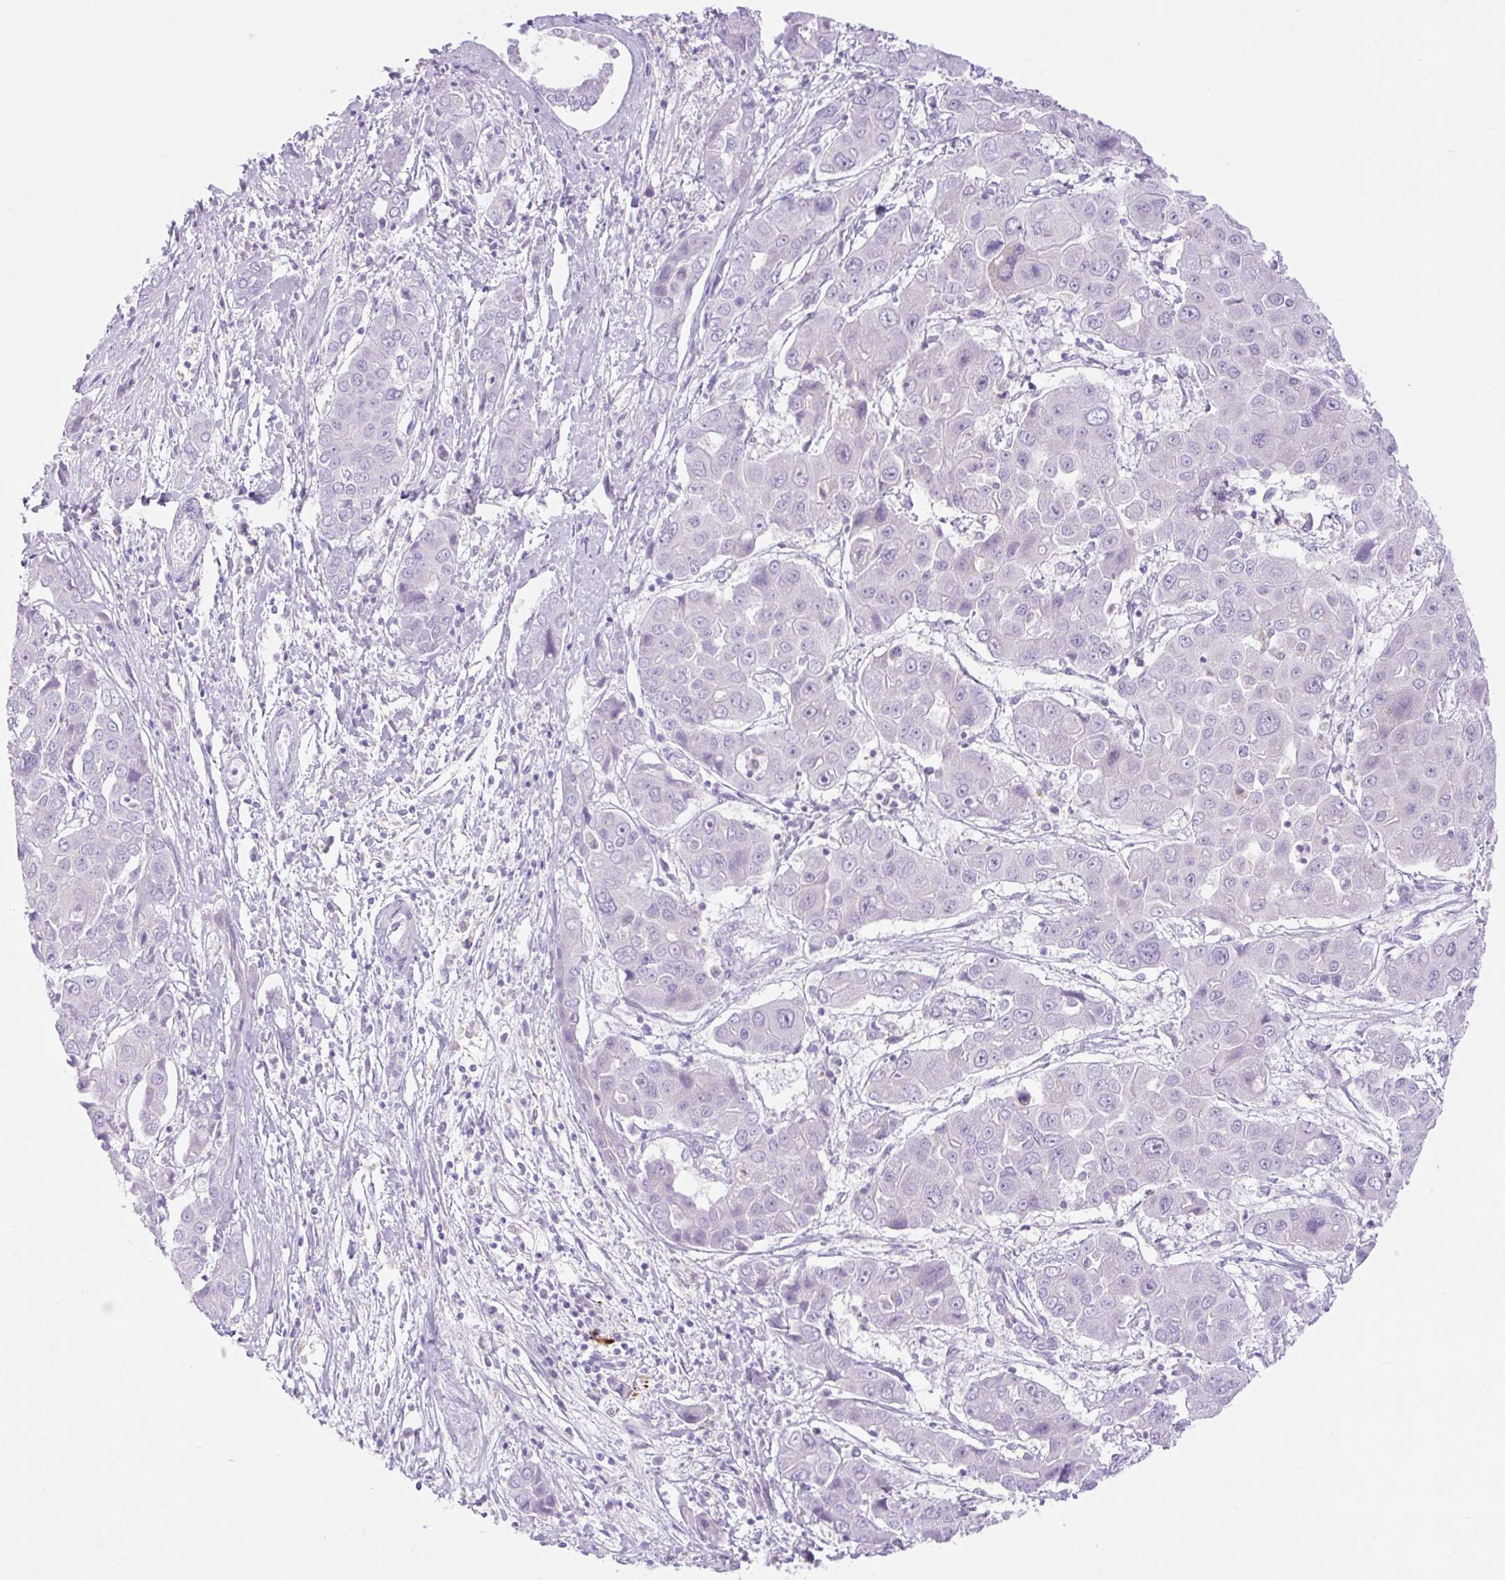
{"staining": {"intensity": "negative", "quantity": "none", "location": "none"}, "tissue": "liver cancer", "cell_type": "Tumor cells", "image_type": "cancer", "snomed": [{"axis": "morphology", "description": "Cholangiocarcinoma"}, {"axis": "topography", "description": "Liver"}], "caption": "High magnification brightfield microscopy of cholangiocarcinoma (liver) stained with DAB (brown) and counterstained with hematoxylin (blue): tumor cells show no significant expression. (DAB IHC visualized using brightfield microscopy, high magnification).", "gene": "SLC25A40", "patient": {"sex": "male", "age": 67}}